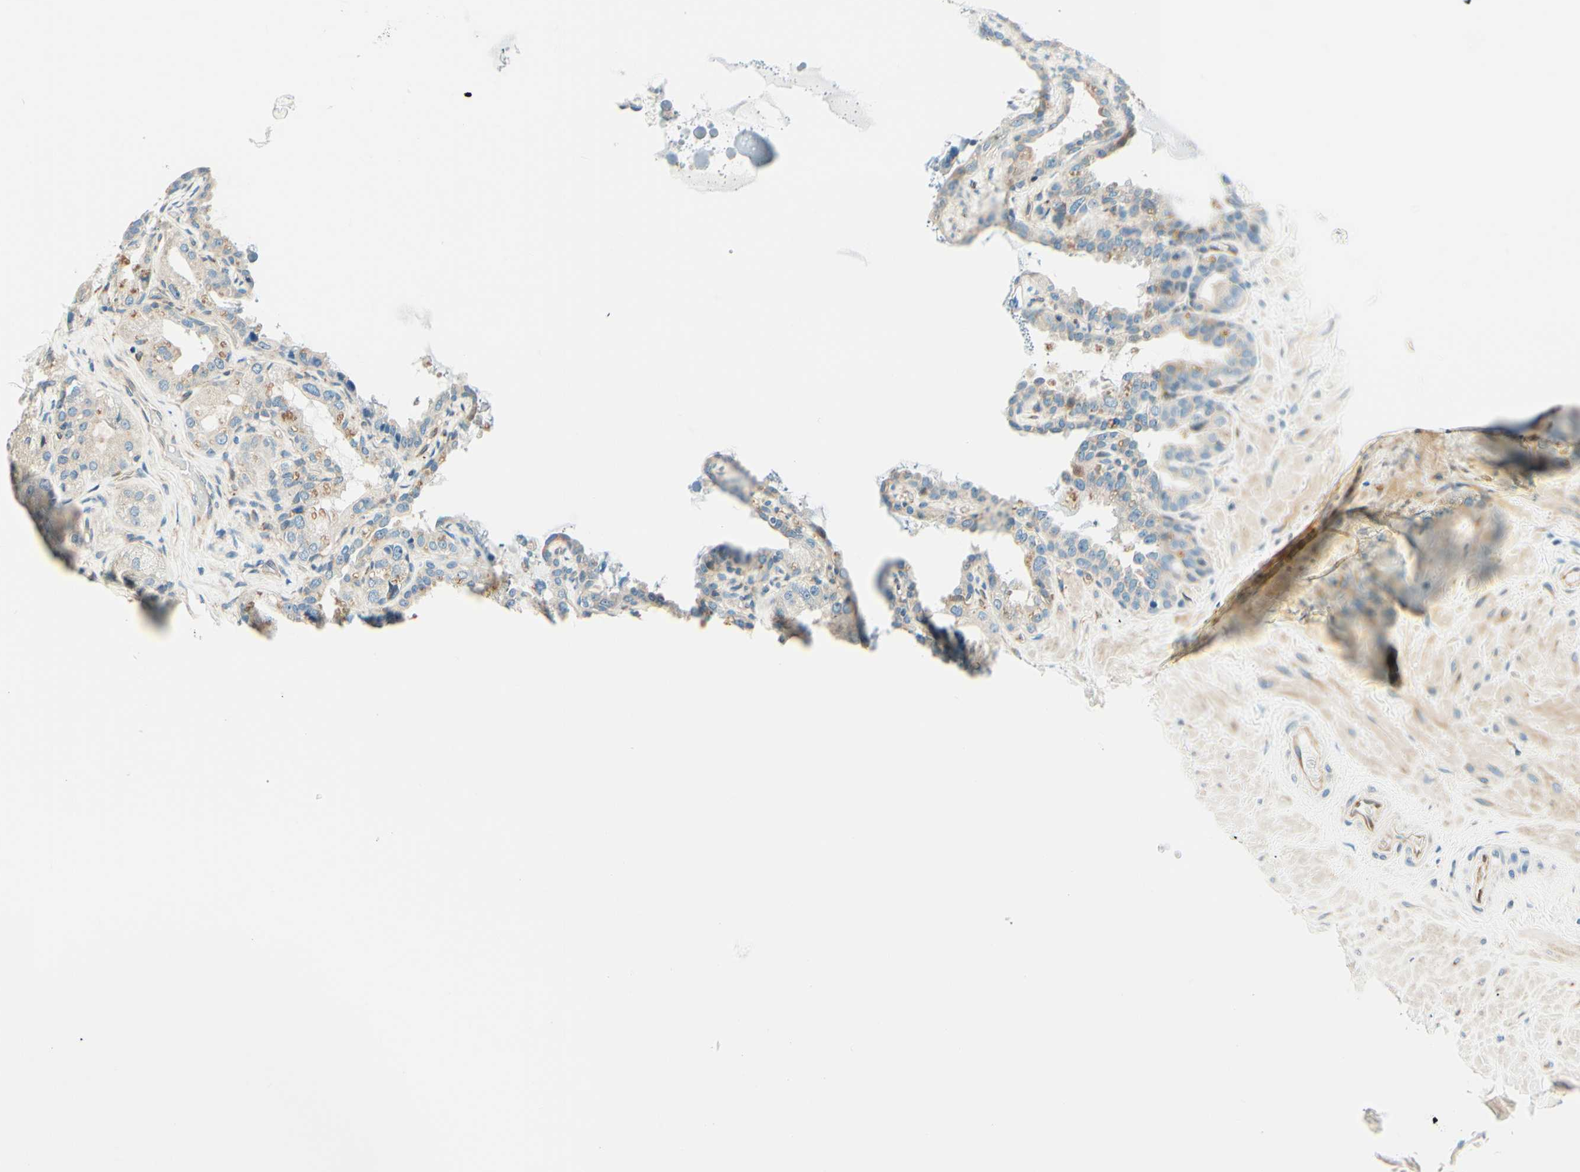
{"staining": {"intensity": "weak", "quantity": "25%-75%", "location": "cytoplasmic/membranous"}, "tissue": "seminal vesicle", "cell_type": "Glandular cells", "image_type": "normal", "snomed": [{"axis": "morphology", "description": "Normal tissue, NOS"}, {"axis": "topography", "description": "Seminal veicle"}], "caption": "Immunohistochemistry (IHC) photomicrograph of benign human seminal vesicle stained for a protein (brown), which exhibits low levels of weak cytoplasmic/membranous staining in approximately 25%-75% of glandular cells.", "gene": "TAOK2", "patient": {"sex": "male", "age": 68}}